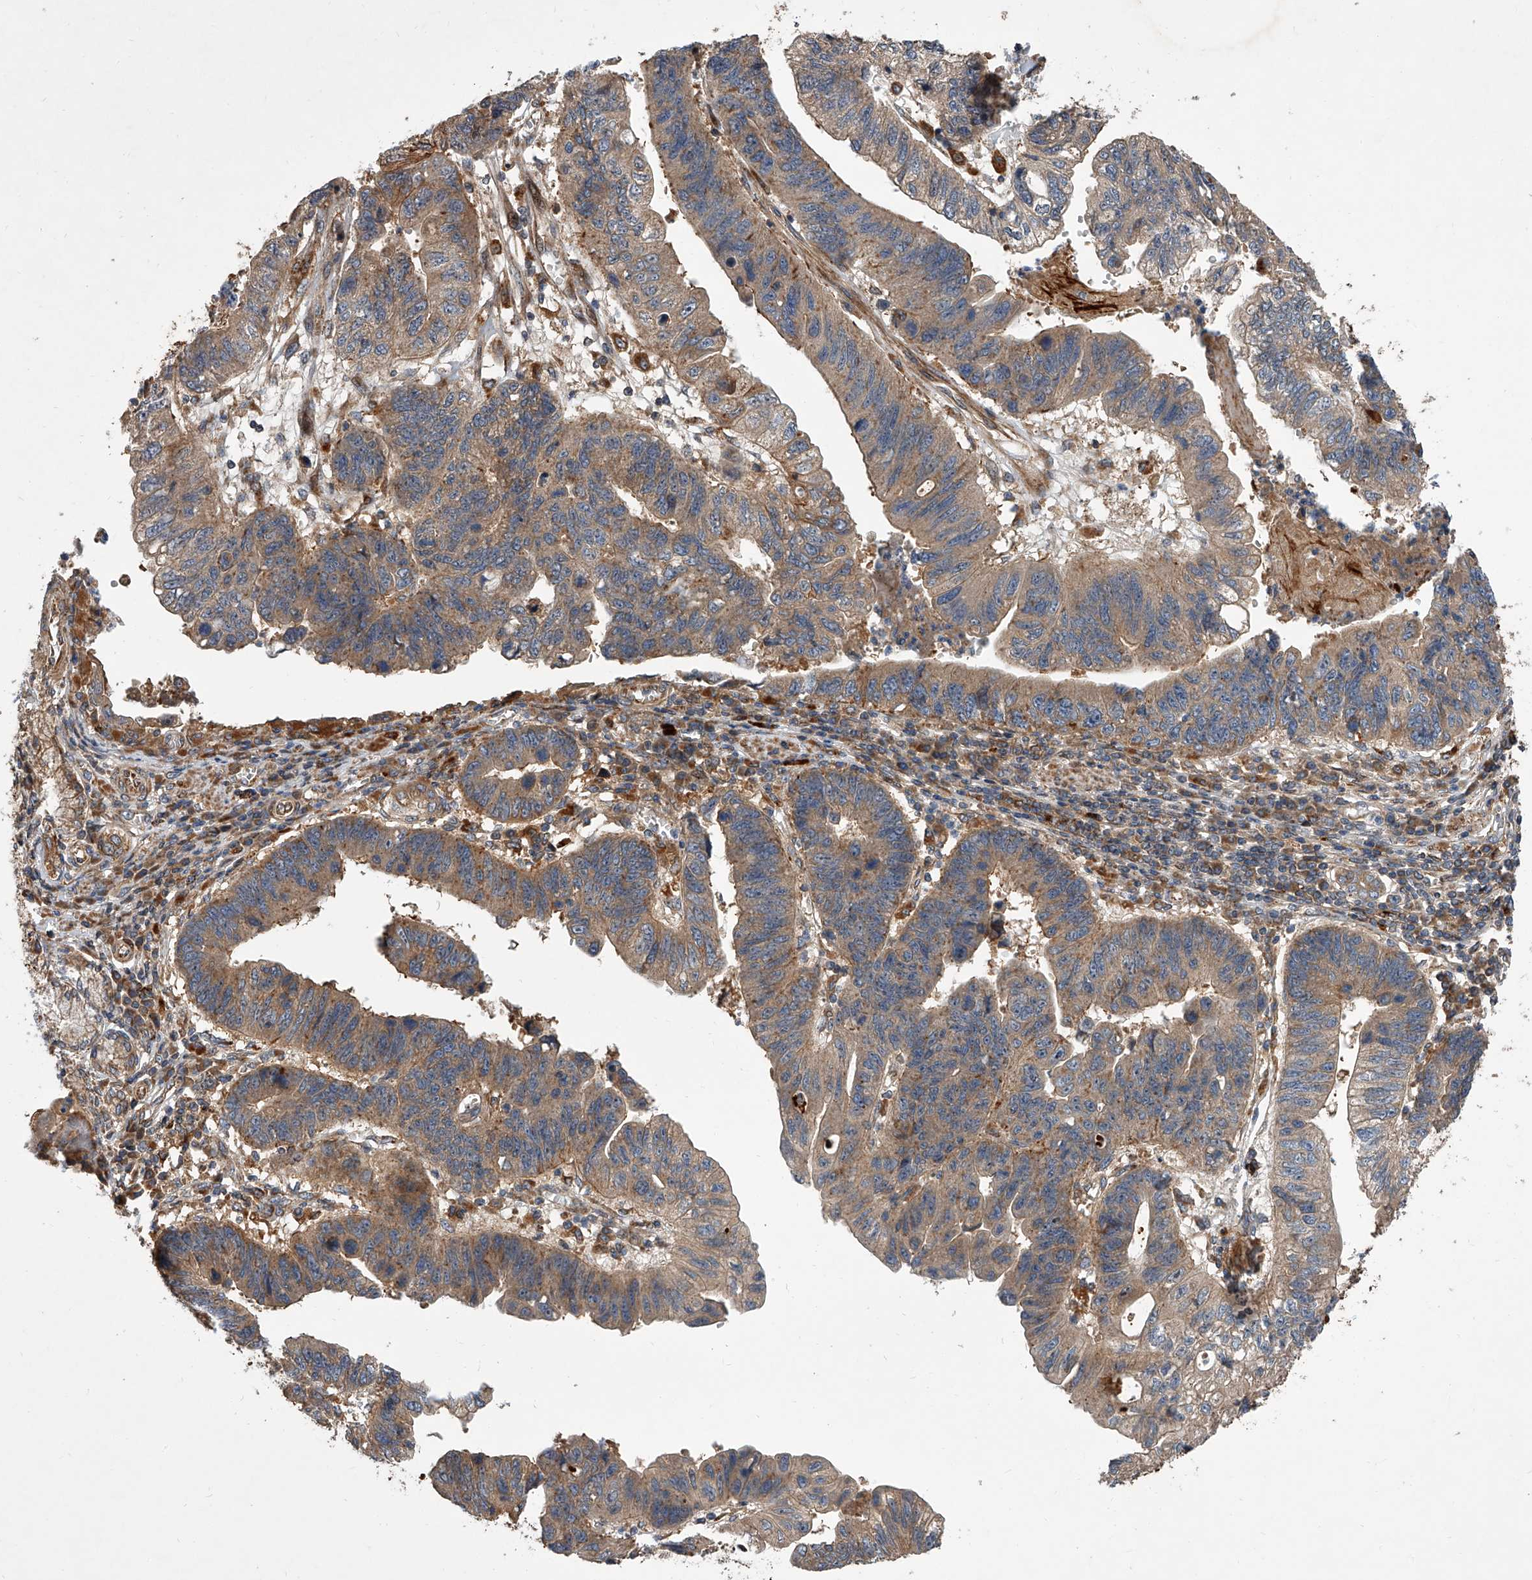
{"staining": {"intensity": "moderate", "quantity": ">75%", "location": "cytoplasmic/membranous"}, "tissue": "stomach cancer", "cell_type": "Tumor cells", "image_type": "cancer", "snomed": [{"axis": "morphology", "description": "Adenocarcinoma, NOS"}, {"axis": "topography", "description": "Stomach"}], "caption": "This photomicrograph exhibits immunohistochemistry (IHC) staining of human stomach cancer (adenocarcinoma), with medium moderate cytoplasmic/membranous expression in about >75% of tumor cells.", "gene": "USP47", "patient": {"sex": "male", "age": 59}}